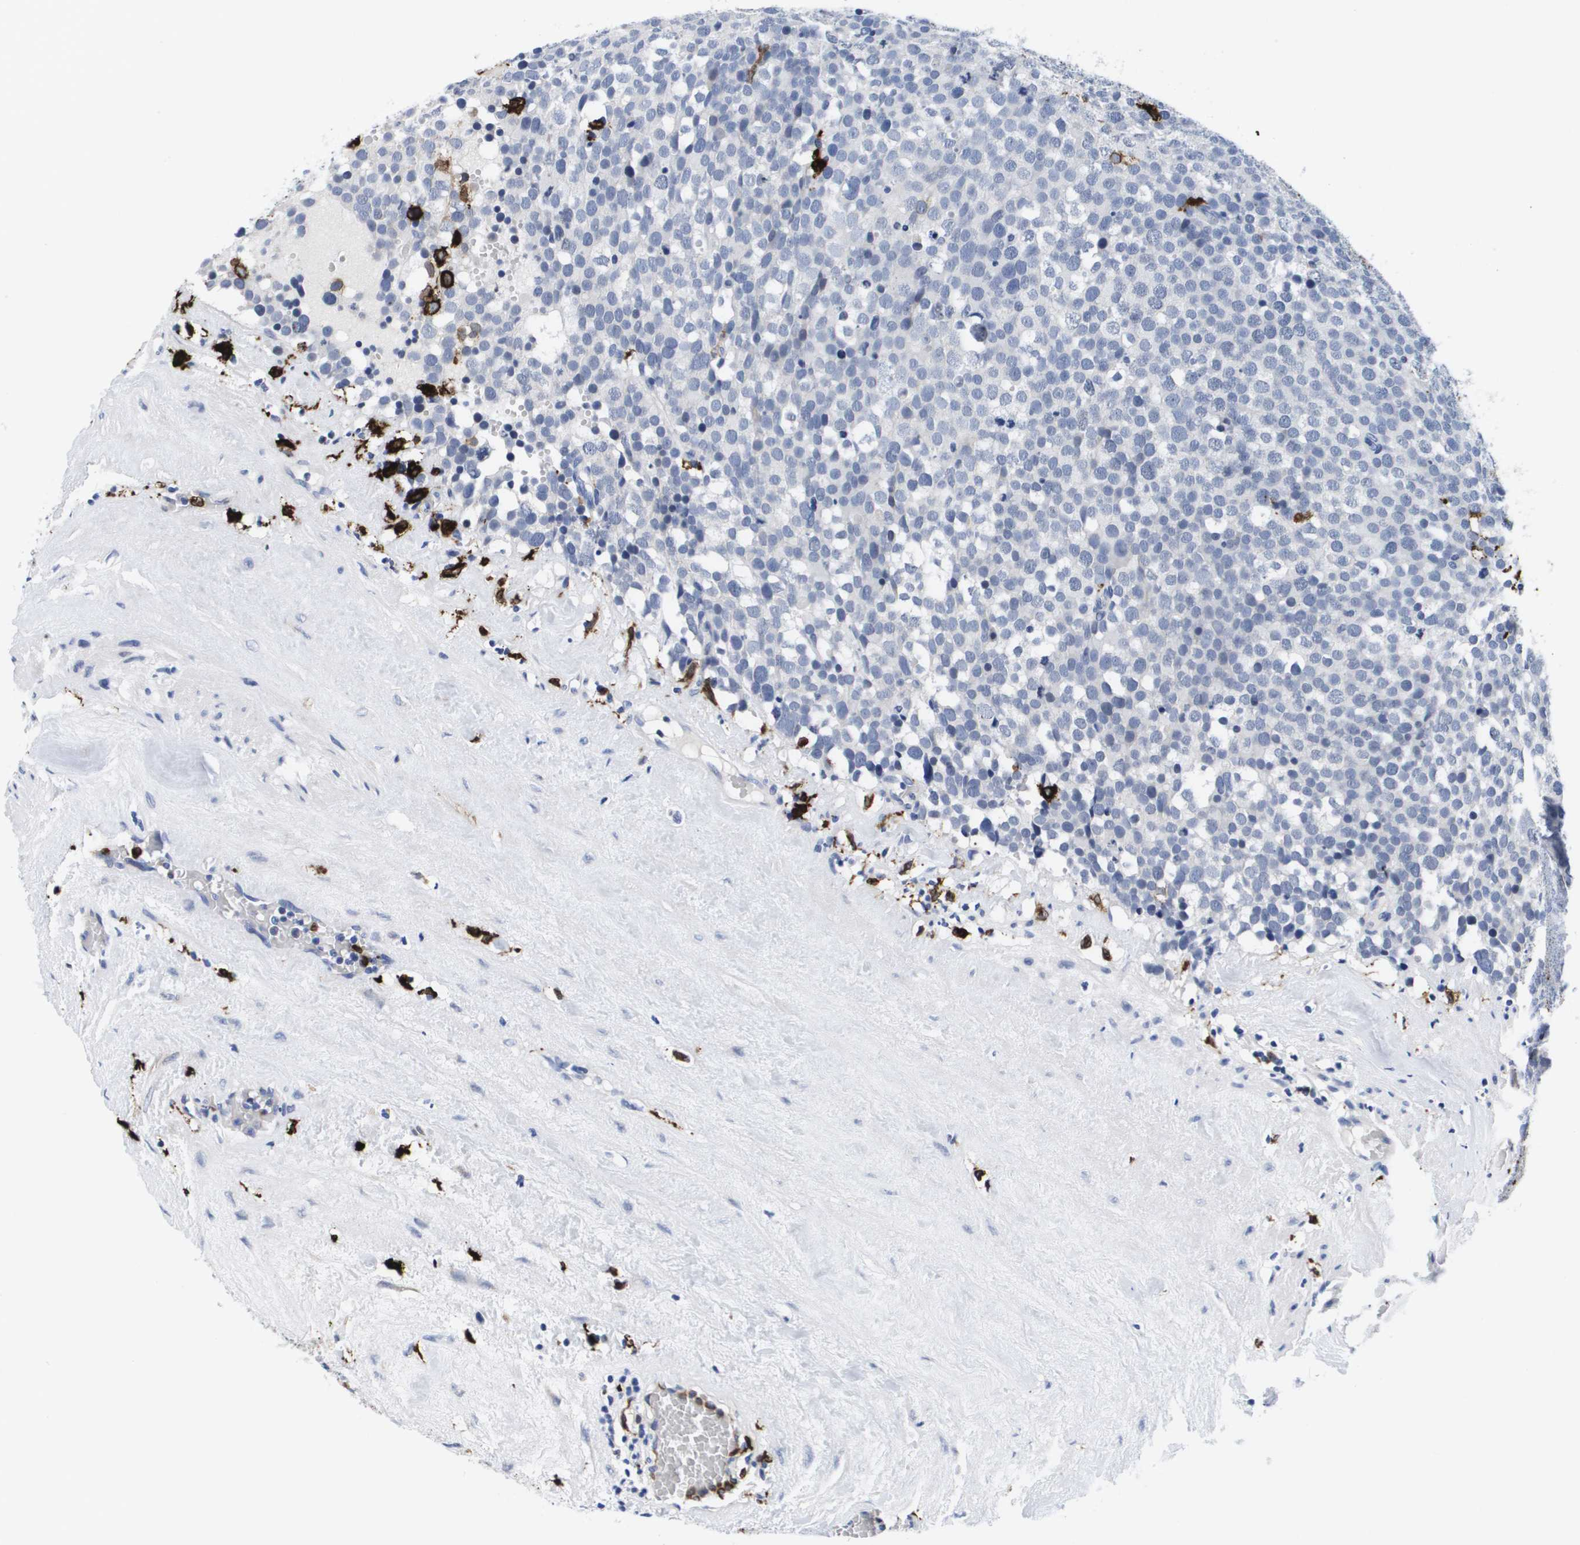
{"staining": {"intensity": "negative", "quantity": "none", "location": "none"}, "tissue": "testis cancer", "cell_type": "Tumor cells", "image_type": "cancer", "snomed": [{"axis": "morphology", "description": "Seminoma, NOS"}, {"axis": "topography", "description": "Testis"}], "caption": "Tumor cells are negative for protein expression in human testis cancer.", "gene": "HMOX1", "patient": {"sex": "male", "age": 71}}